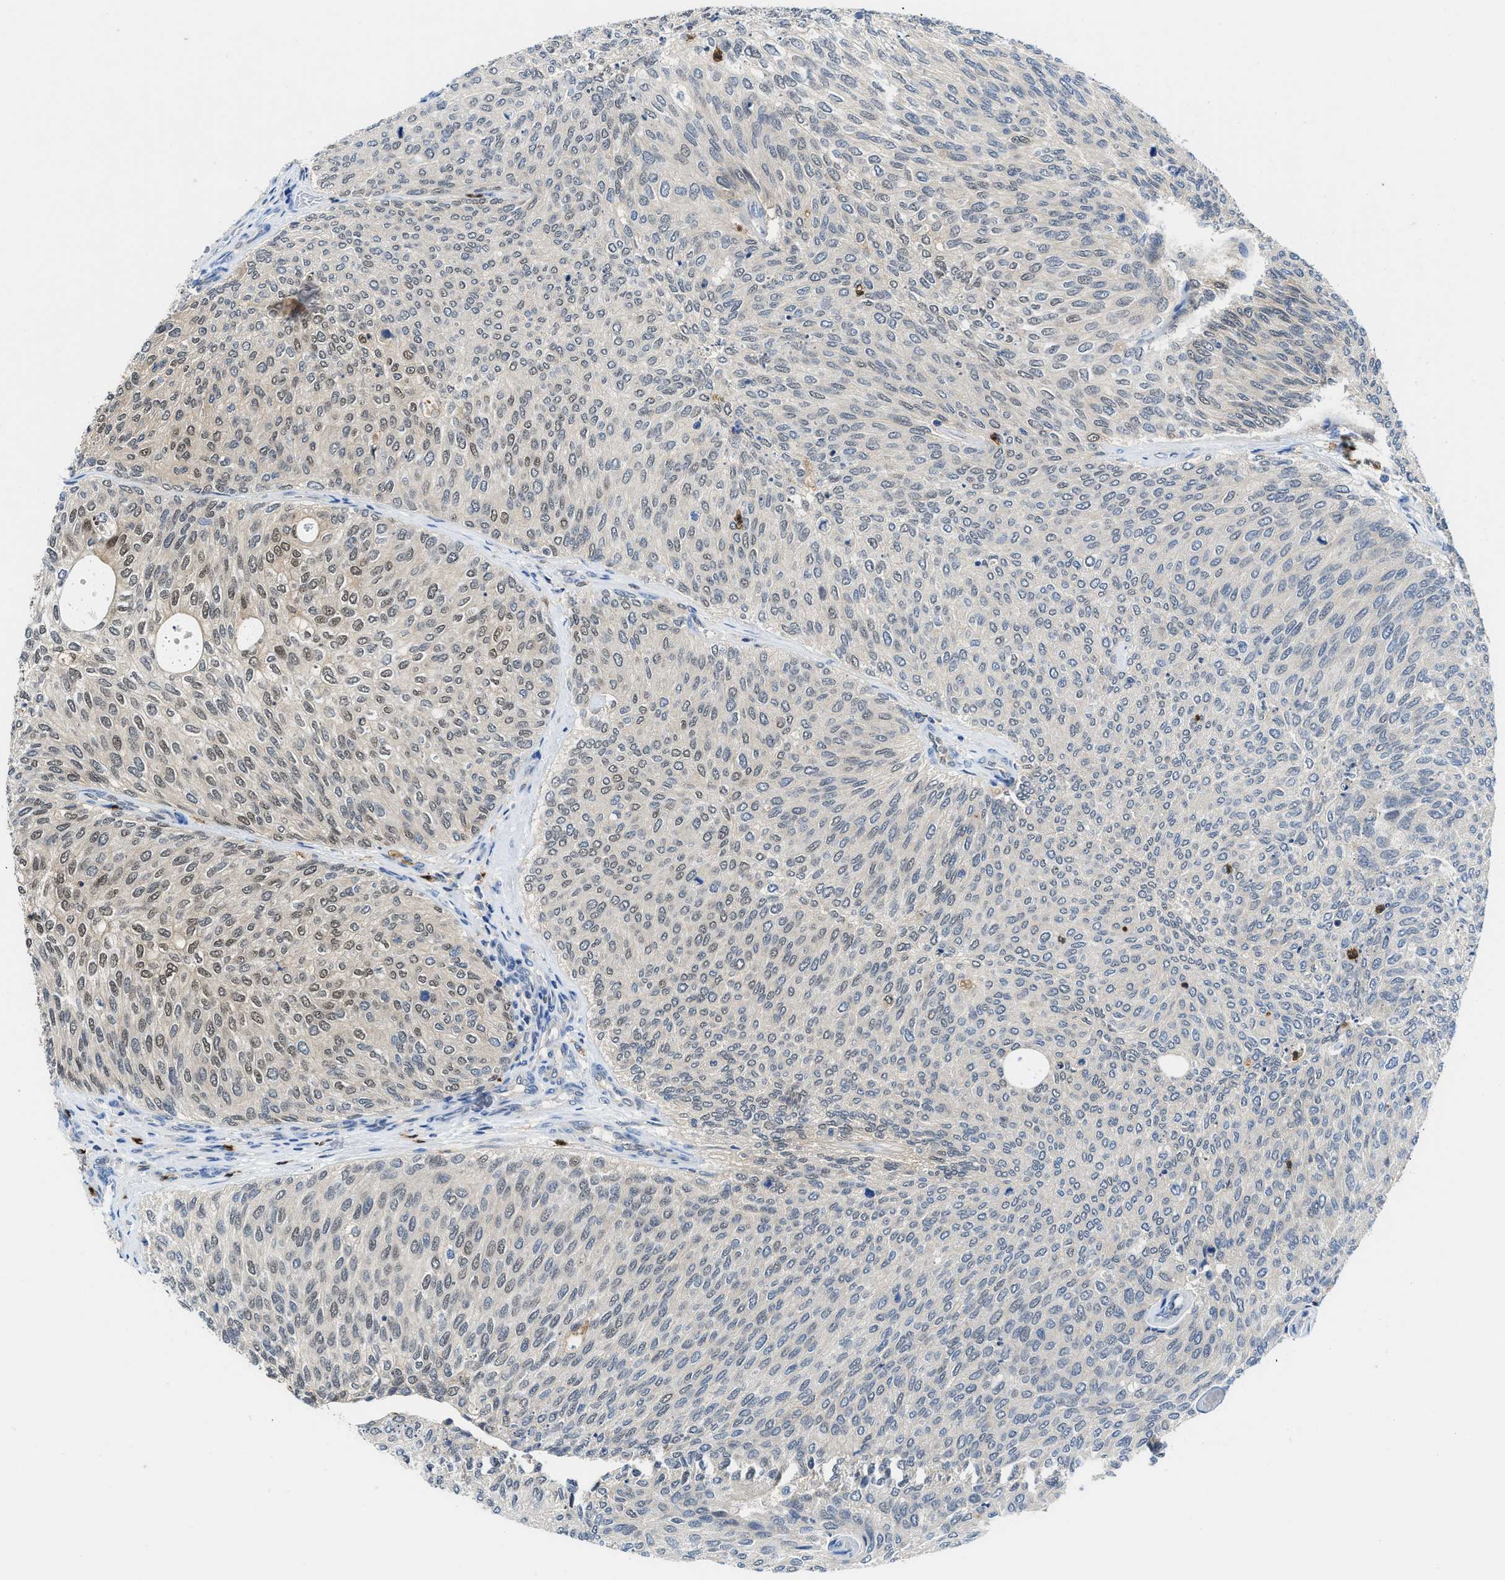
{"staining": {"intensity": "weak", "quantity": "25%-75%", "location": "cytoplasmic/membranous,nuclear"}, "tissue": "urothelial cancer", "cell_type": "Tumor cells", "image_type": "cancer", "snomed": [{"axis": "morphology", "description": "Urothelial carcinoma, Low grade"}, {"axis": "topography", "description": "Urinary bladder"}], "caption": "Immunohistochemical staining of urothelial cancer demonstrates weak cytoplasmic/membranous and nuclear protein expression in approximately 25%-75% of tumor cells. Using DAB (3,3'-diaminobenzidine) (brown) and hematoxylin (blue) stains, captured at high magnification using brightfield microscopy.", "gene": "LTA4H", "patient": {"sex": "female", "age": 79}}